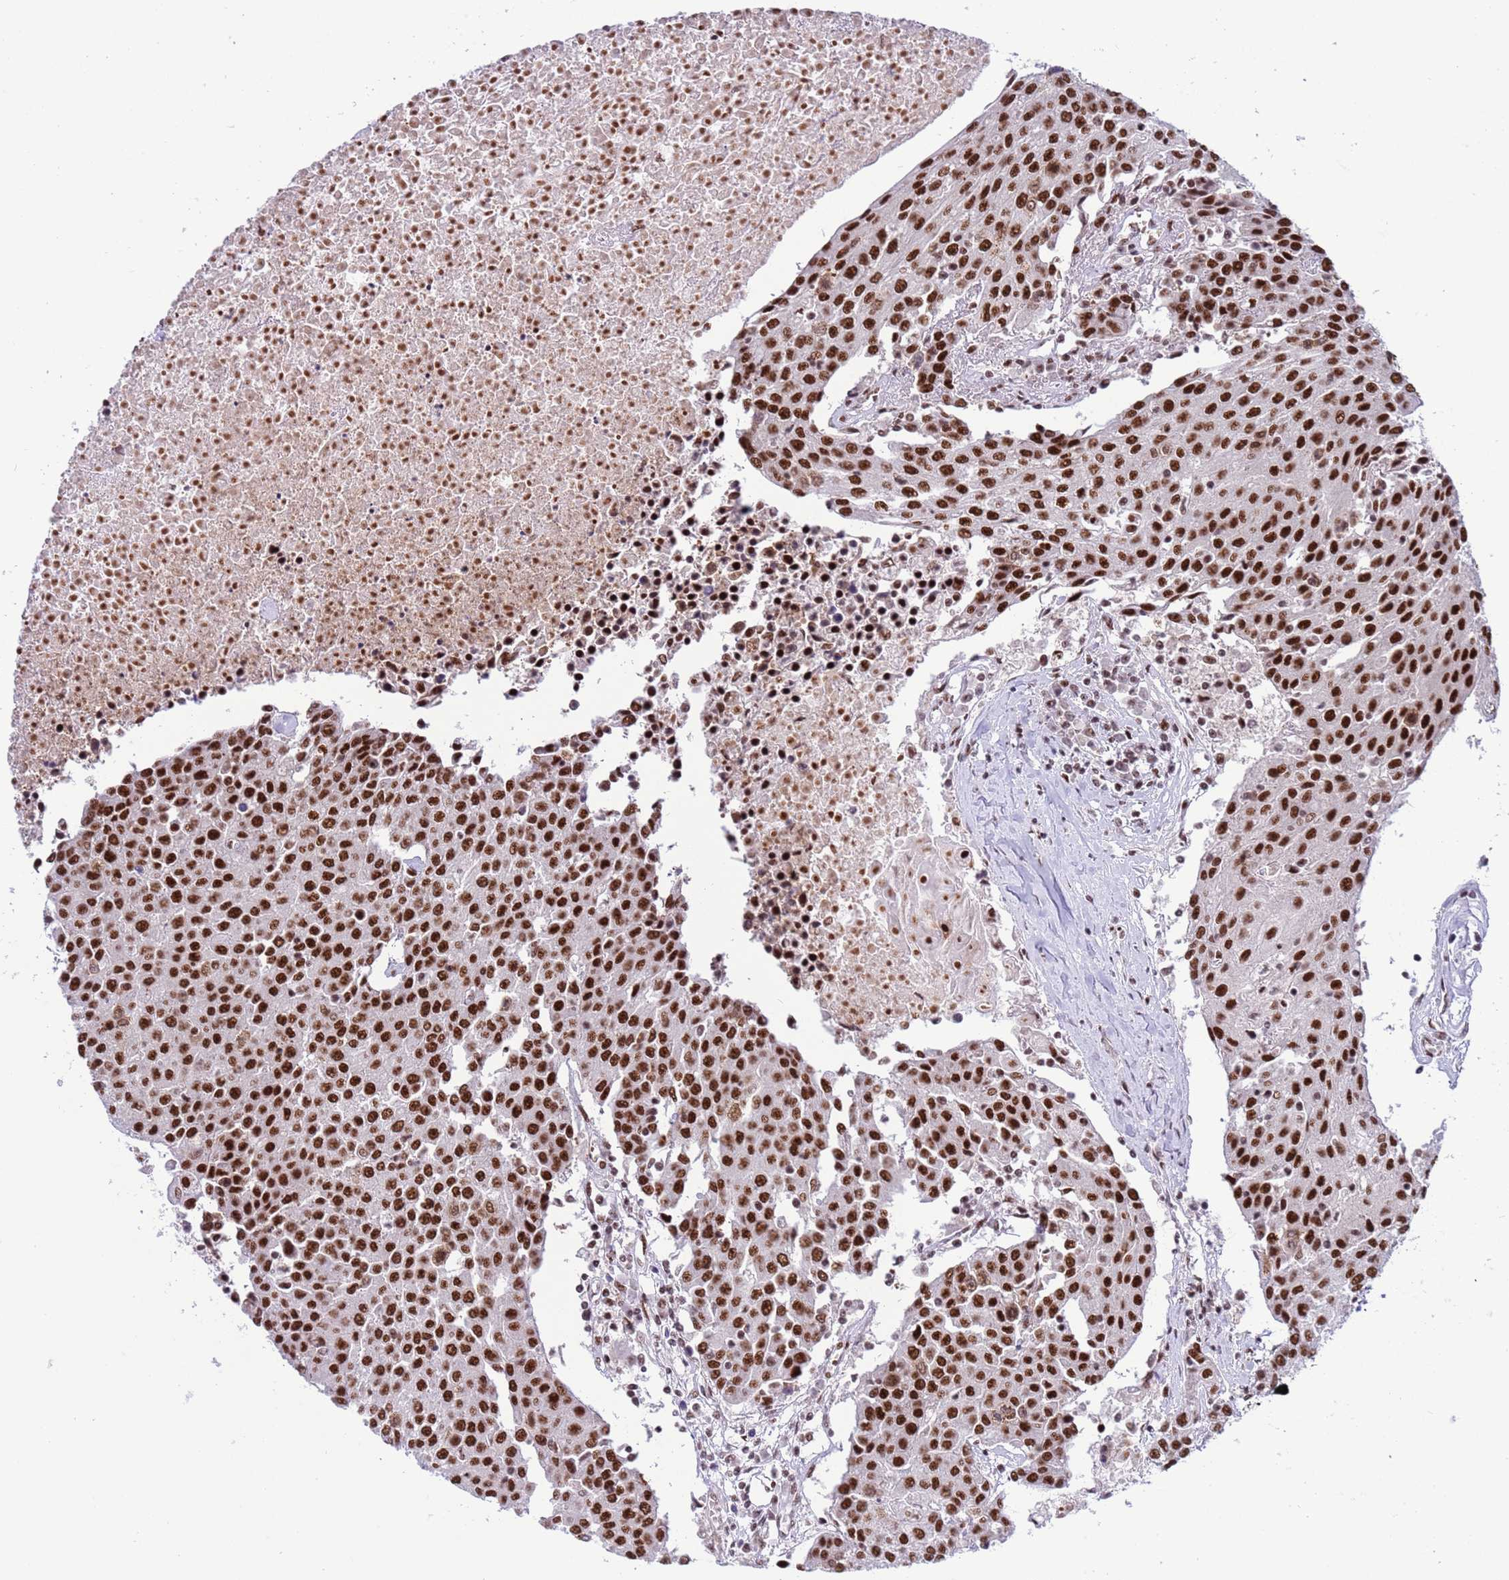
{"staining": {"intensity": "strong", "quantity": ">75%", "location": "nuclear"}, "tissue": "urothelial cancer", "cell_type": "Tumor cells", "image_type": "cancer", "snomed": [{"axis": "morphology", "description": "Urothelial carcinoma, High grade"}, {"axis": "topography", "description": "Urinary bladder"}], "caption": "Urothelial cancer stained with IHC reveals strong nuclear positivity in about >75% of tumor cells. Using DAB (3,3'-diaminobenzidine) (brown) and hematoxylin (blue) stains, captured at high magnification using brightfield microscopy.", "gene": "THOC2", "patient": {"sex": "female", "age": 85}}